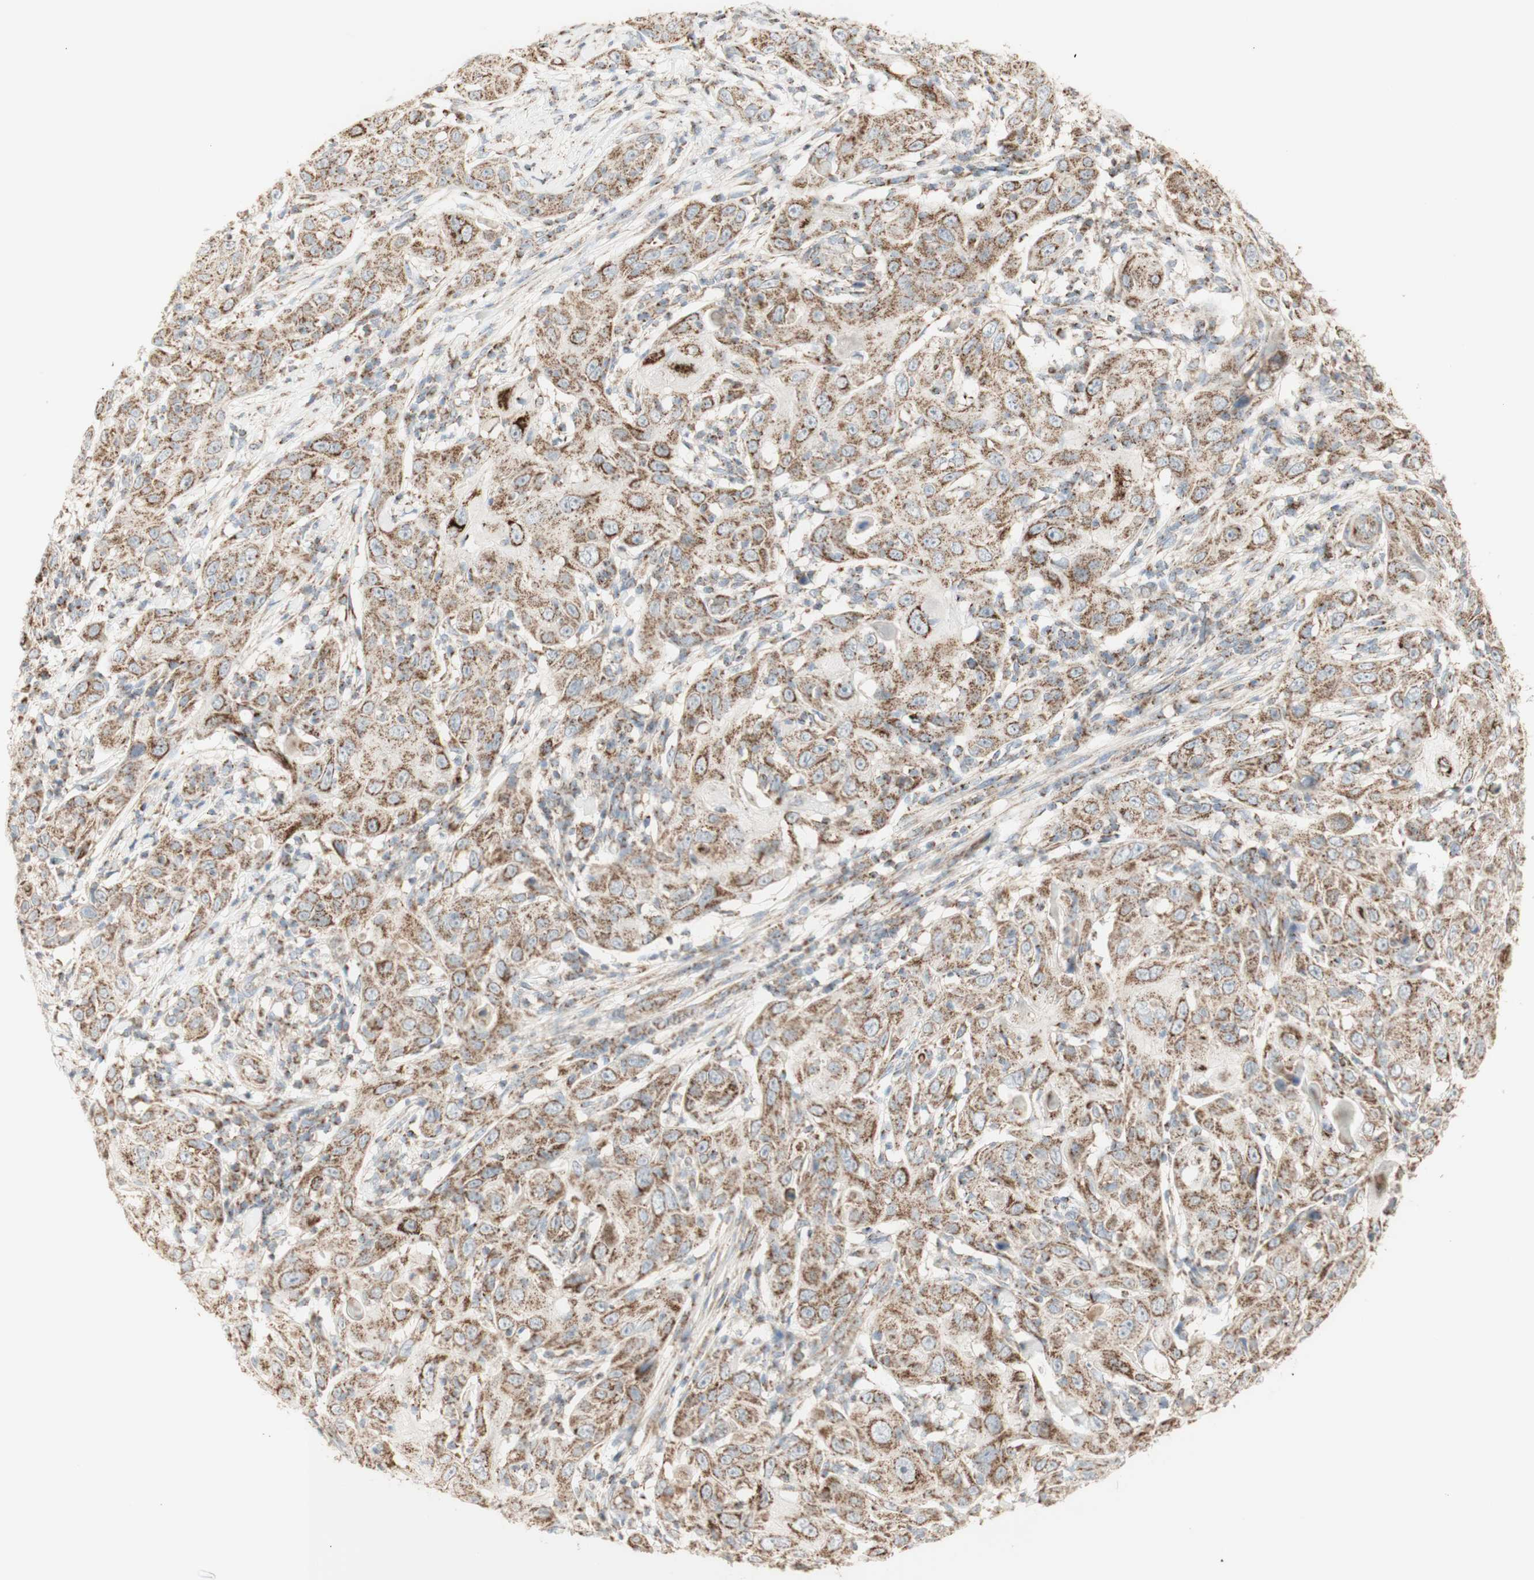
{"staining": {"intensity": "weak", "quantity": ">75%", "location": "cytoplasmic/membranous"}, "tissue": "skin cancer", "cell_type": "Tumor cells", "image_type": "cancer", "snomed": [{"axis": "morphology", "description": "Squamous cell carcinoma, NOS"}, {"axis": "topography", "description": "Skin"}], "caption": "Approximately >75% of tumor cells in human skin squamous cell carcinoma reveal weak cytoplasmic/membranous protein positivity as visualized by brown immunohistochemical staining.", "gene": "LETM1", "patient": {"sex": "female", "age": 88}}